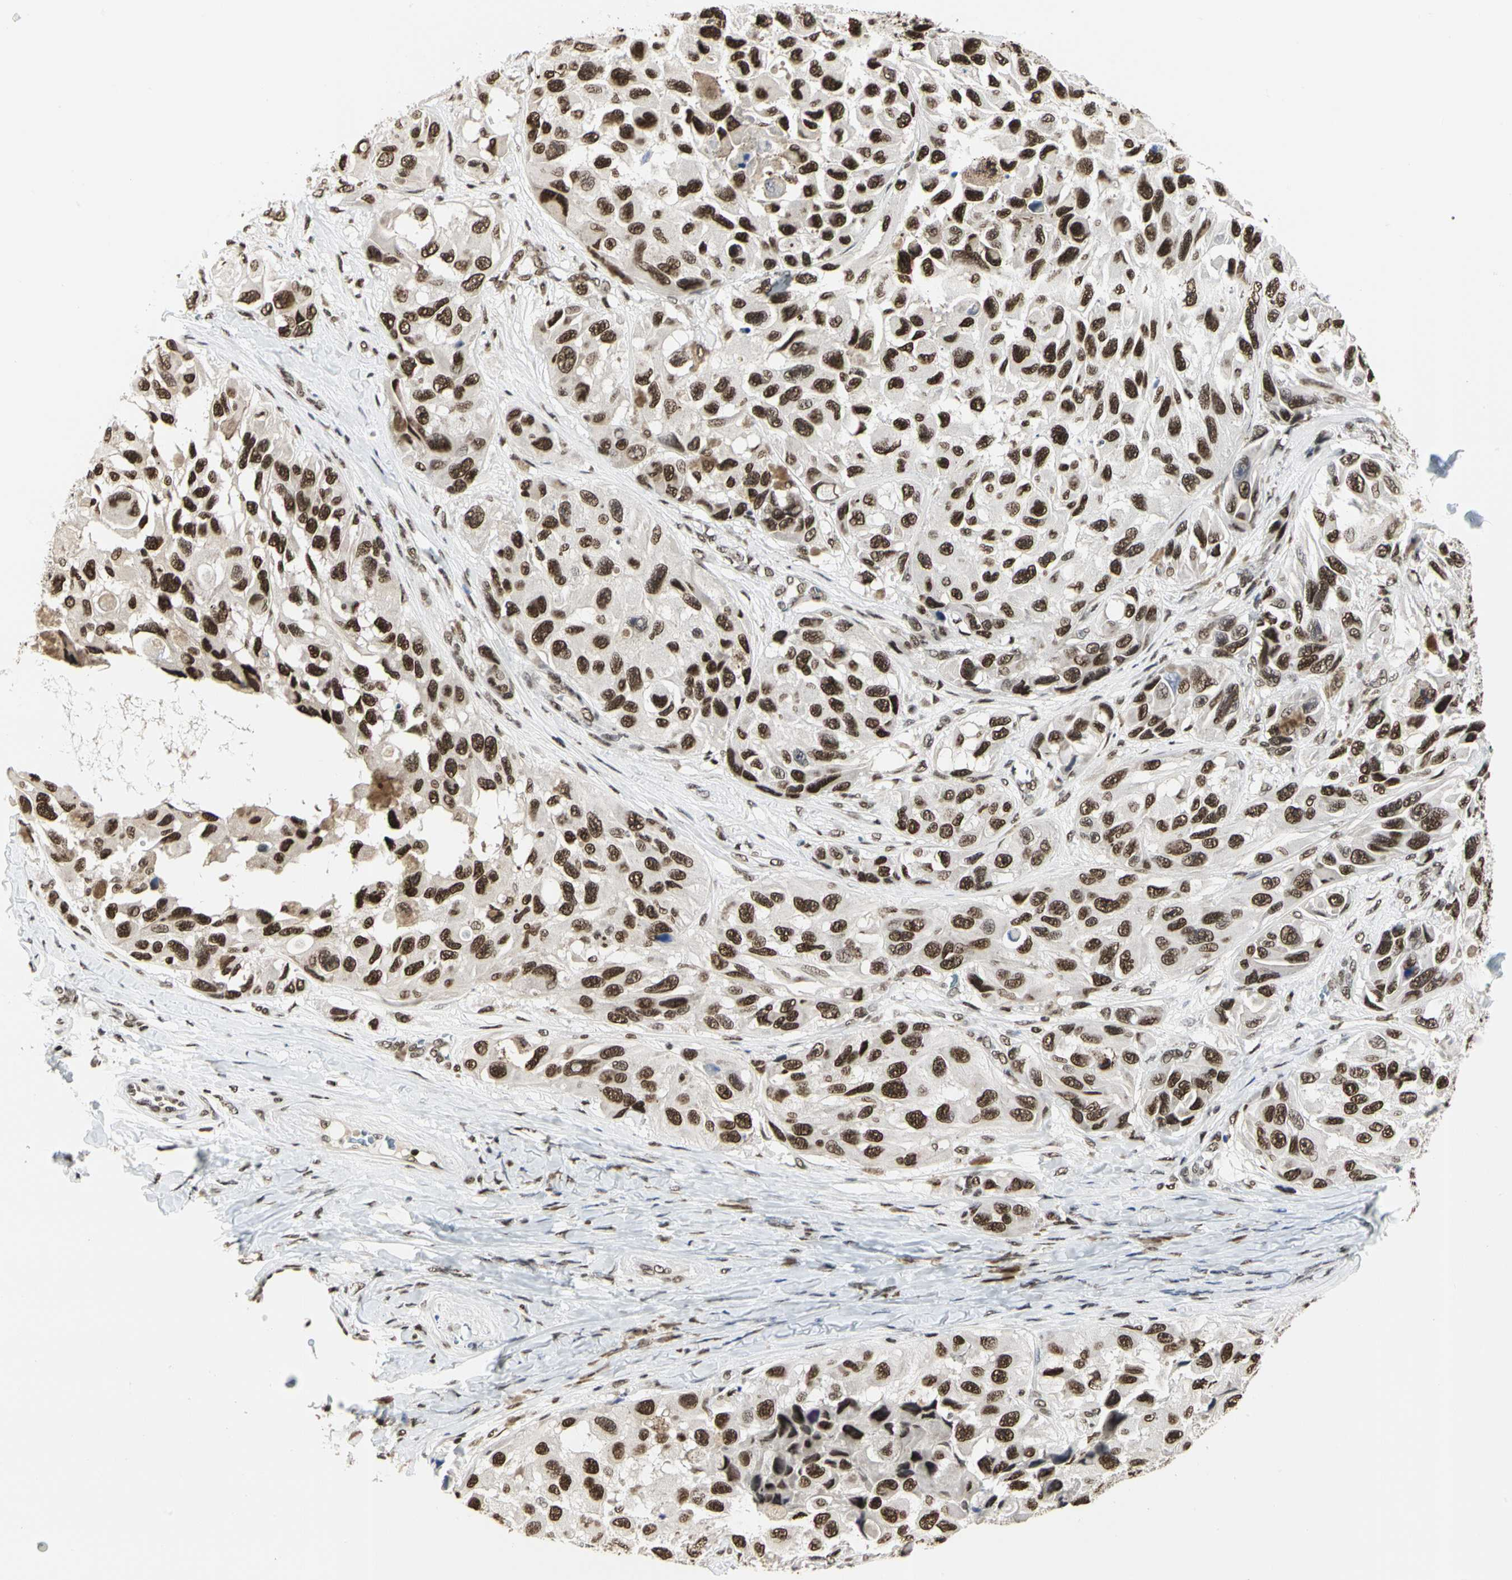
{"staining": {"intensity": "moderate", "quantity": ">75%", "location": "nuclear"}, "tissue": "melanoma", "cell_type": "Tumor cells", "image_type": "cancer", "snomed": [{"axis": "morphology", "description": "Malignant melanoma, NOS"}, {"axis": "topography", "description": "Skin"}], "caption": "An immunohistochemistry histopathology image of neoplastic tissue is shown. Protein staining in brown labels moderate nuclear positivity in malignant melanoma within tumor cells. The protein is shown in brown color, while the nuclei are stained blue.", "gene": "PRMT3", "patient": {"sex": "female", "age": 73}}